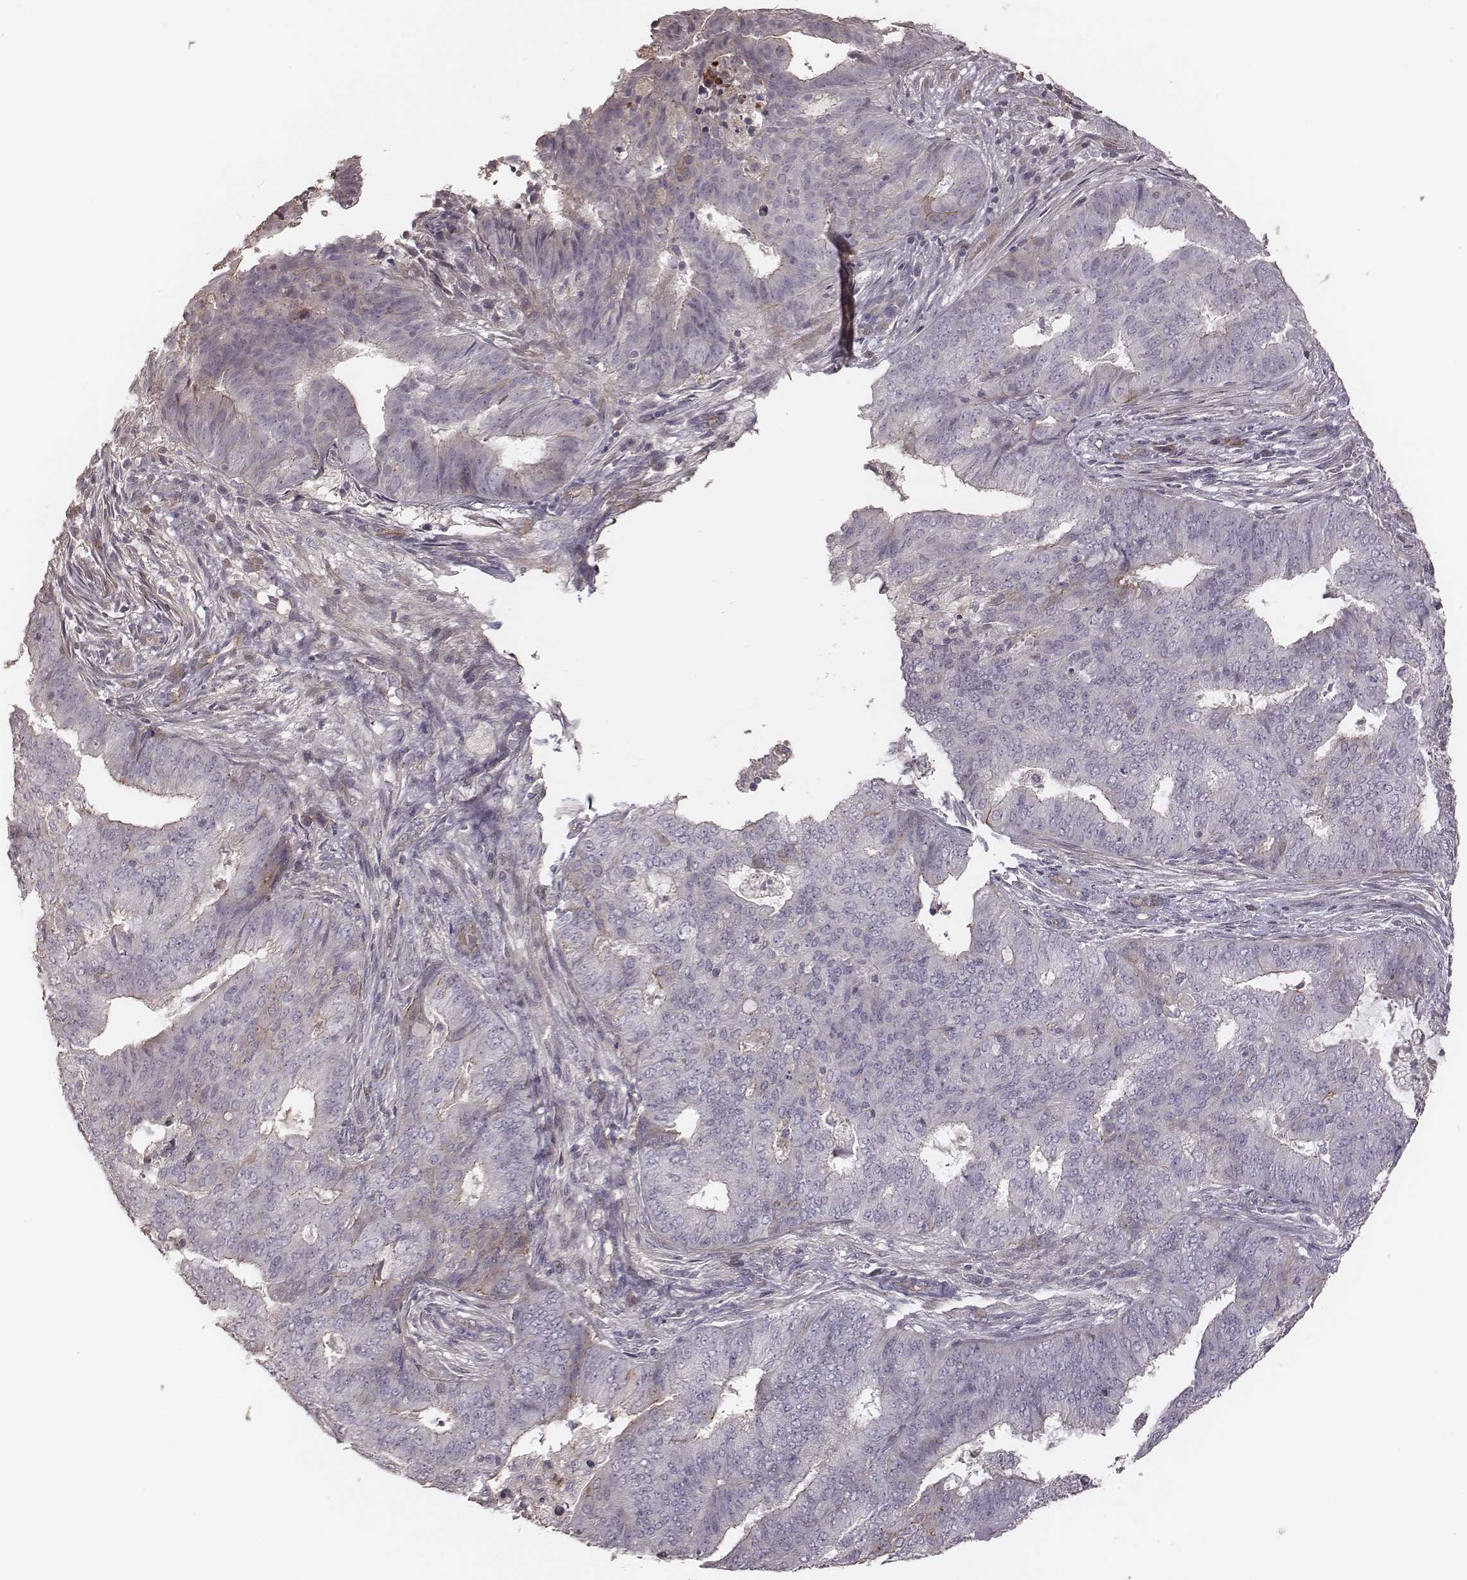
{"staining": {"intensity": "negative", "quantity": "none", "location": "none"}, "tissue": "endometrial cancer", "cell_type": "Tumor cells", "image_type": "cancer", "snomed": [{"axis": "morphology", "description": "Adenocarcinoma, NOS"}, {"axis": "topography", "description": "Endometrium"}], "caption": "There is no significant expression in tumor cells of endometrial adenocarcinoma. Nuclei are stained in blue.", "gene": "OTOGL", "patient": {"sex": "female", "age": 62}}